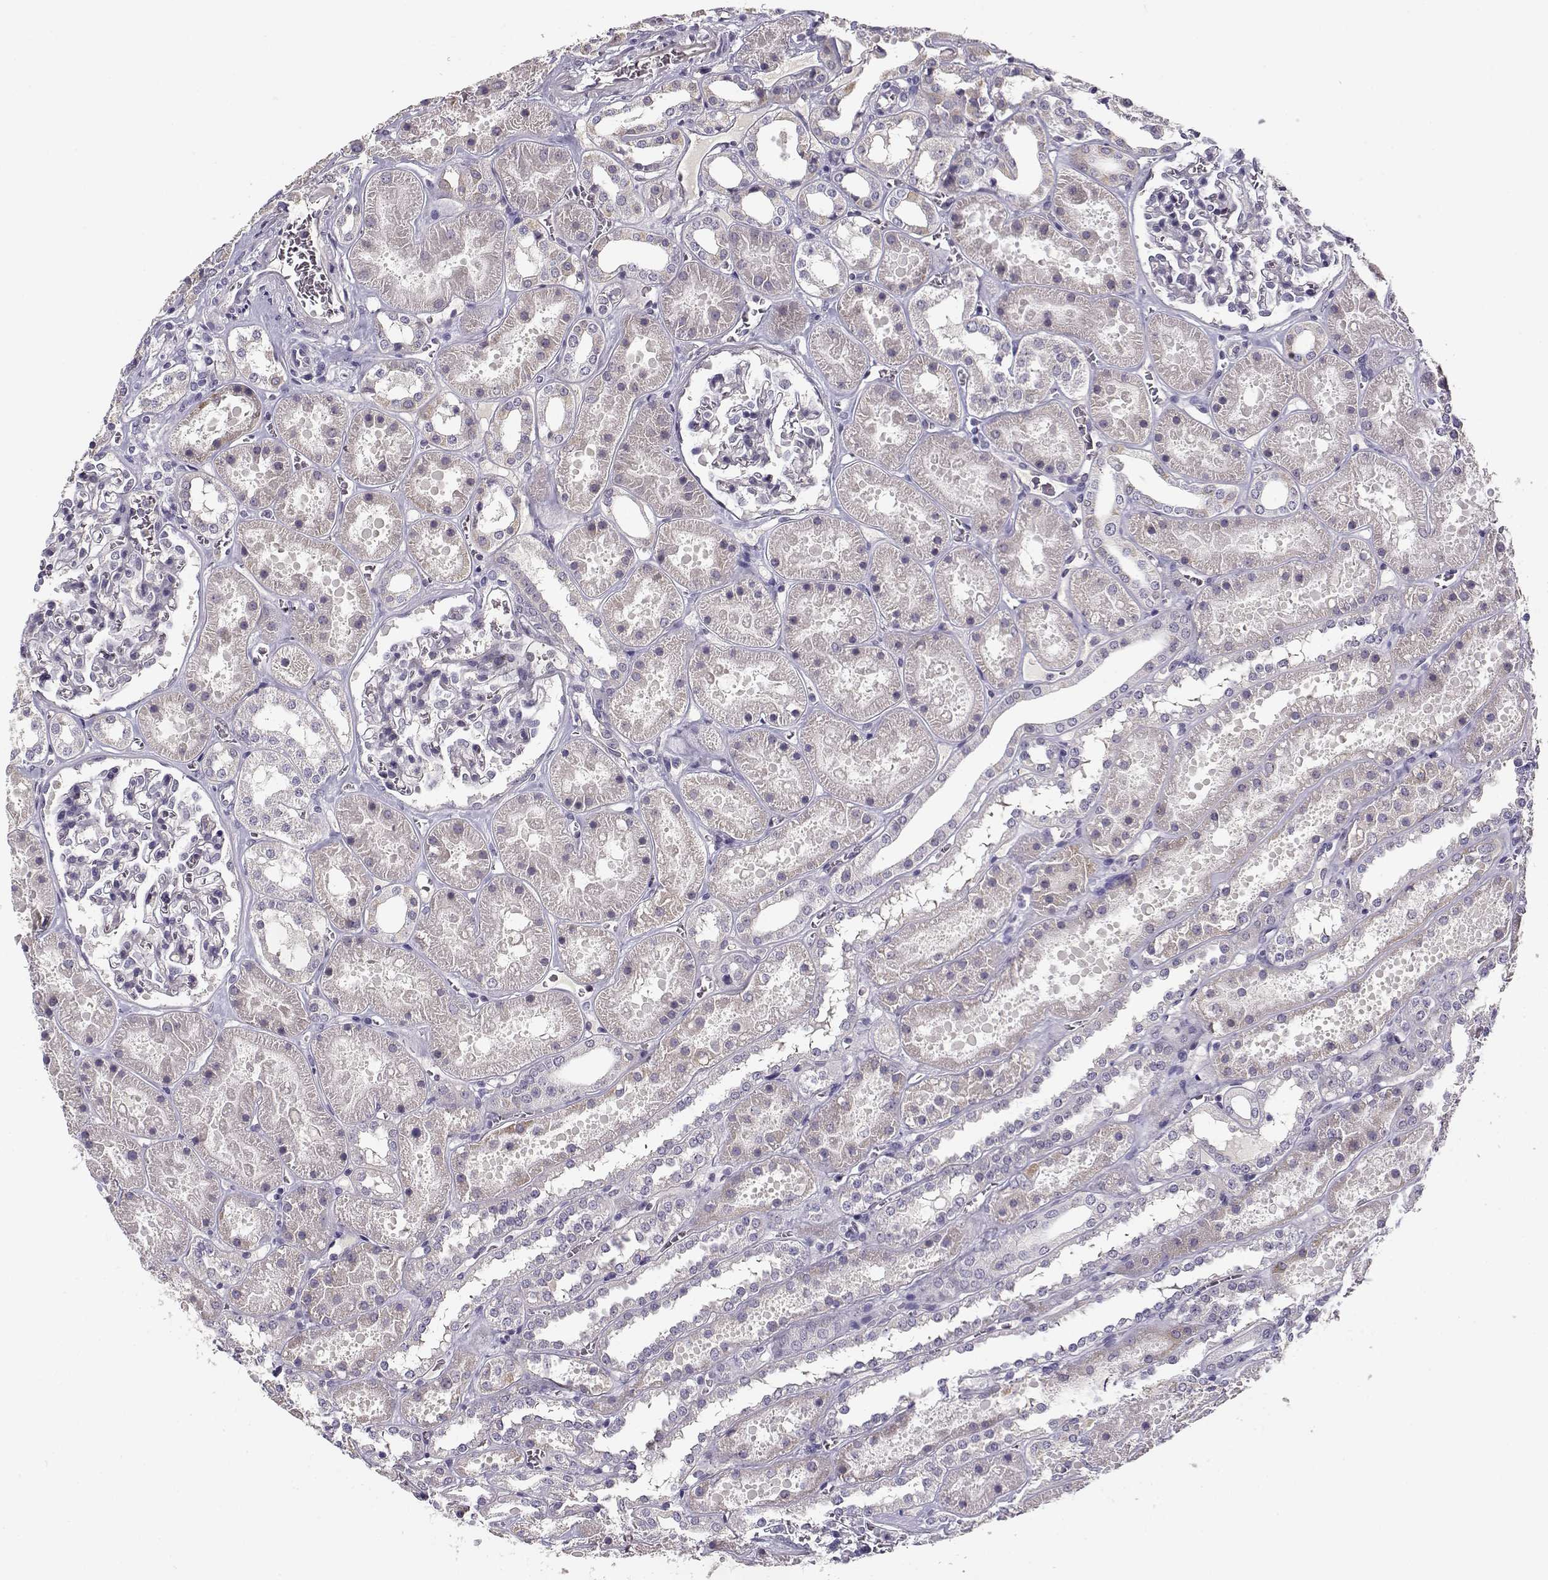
{"staining": {"intensity": "negative", "quantity": "none", "location": "none"}, "tissue": "kidney", "cell_type": "Cells in glomeruli", "image_type": "normal", "snomed": [{"axis": "morphology", "description": "Normal tissue, NOS"}, {"axis": "topography", "description": "Kidney"}], "caption": "This is an IHC image of unremarkable human kidney. There is no expression in cells in glomeruli.", "gene": "TMEM145", "patient": {"sex": "female", "age": 41}}